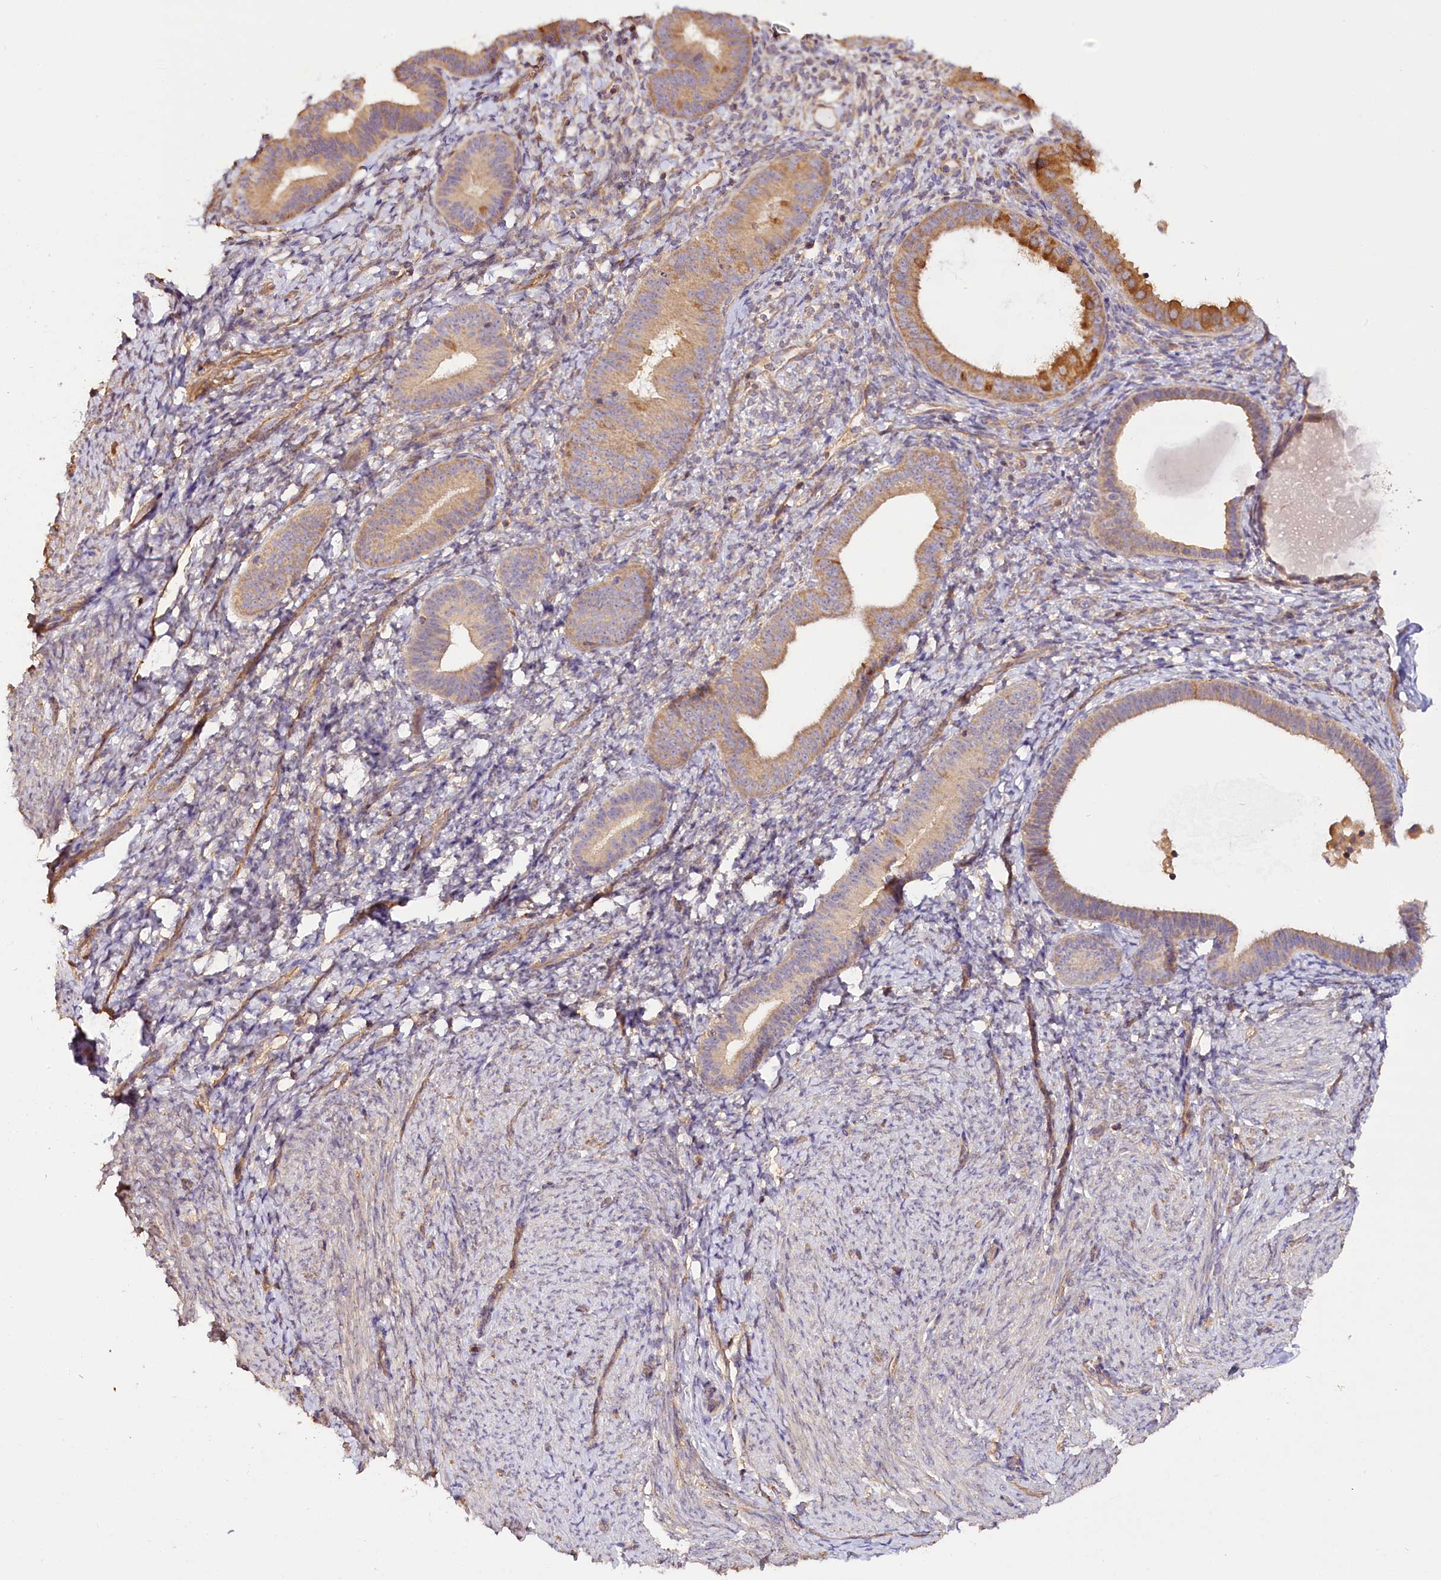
{"staining": {"intensity": "negative", "quantity": "none", "location": "none"}, "tissue": "endometrium", "cell_type": "Cells in endometrial stroma", "image_type": "normal", "snomed": [{"axis": "morphology", "description": "Normal tissue, NOS"}, {"axis": "topography", "description": "Endometrium"}], "caption": "Immunohistochemistry photomicrograph of unremarkable endometrium: human endometrium stained with DAB (3,3'-diaminobenzidine) shows no significant protein expression in cells in endometrial stroma.", "gene": "KATNB1", "patient": {"sex": "female", "age": 65}}